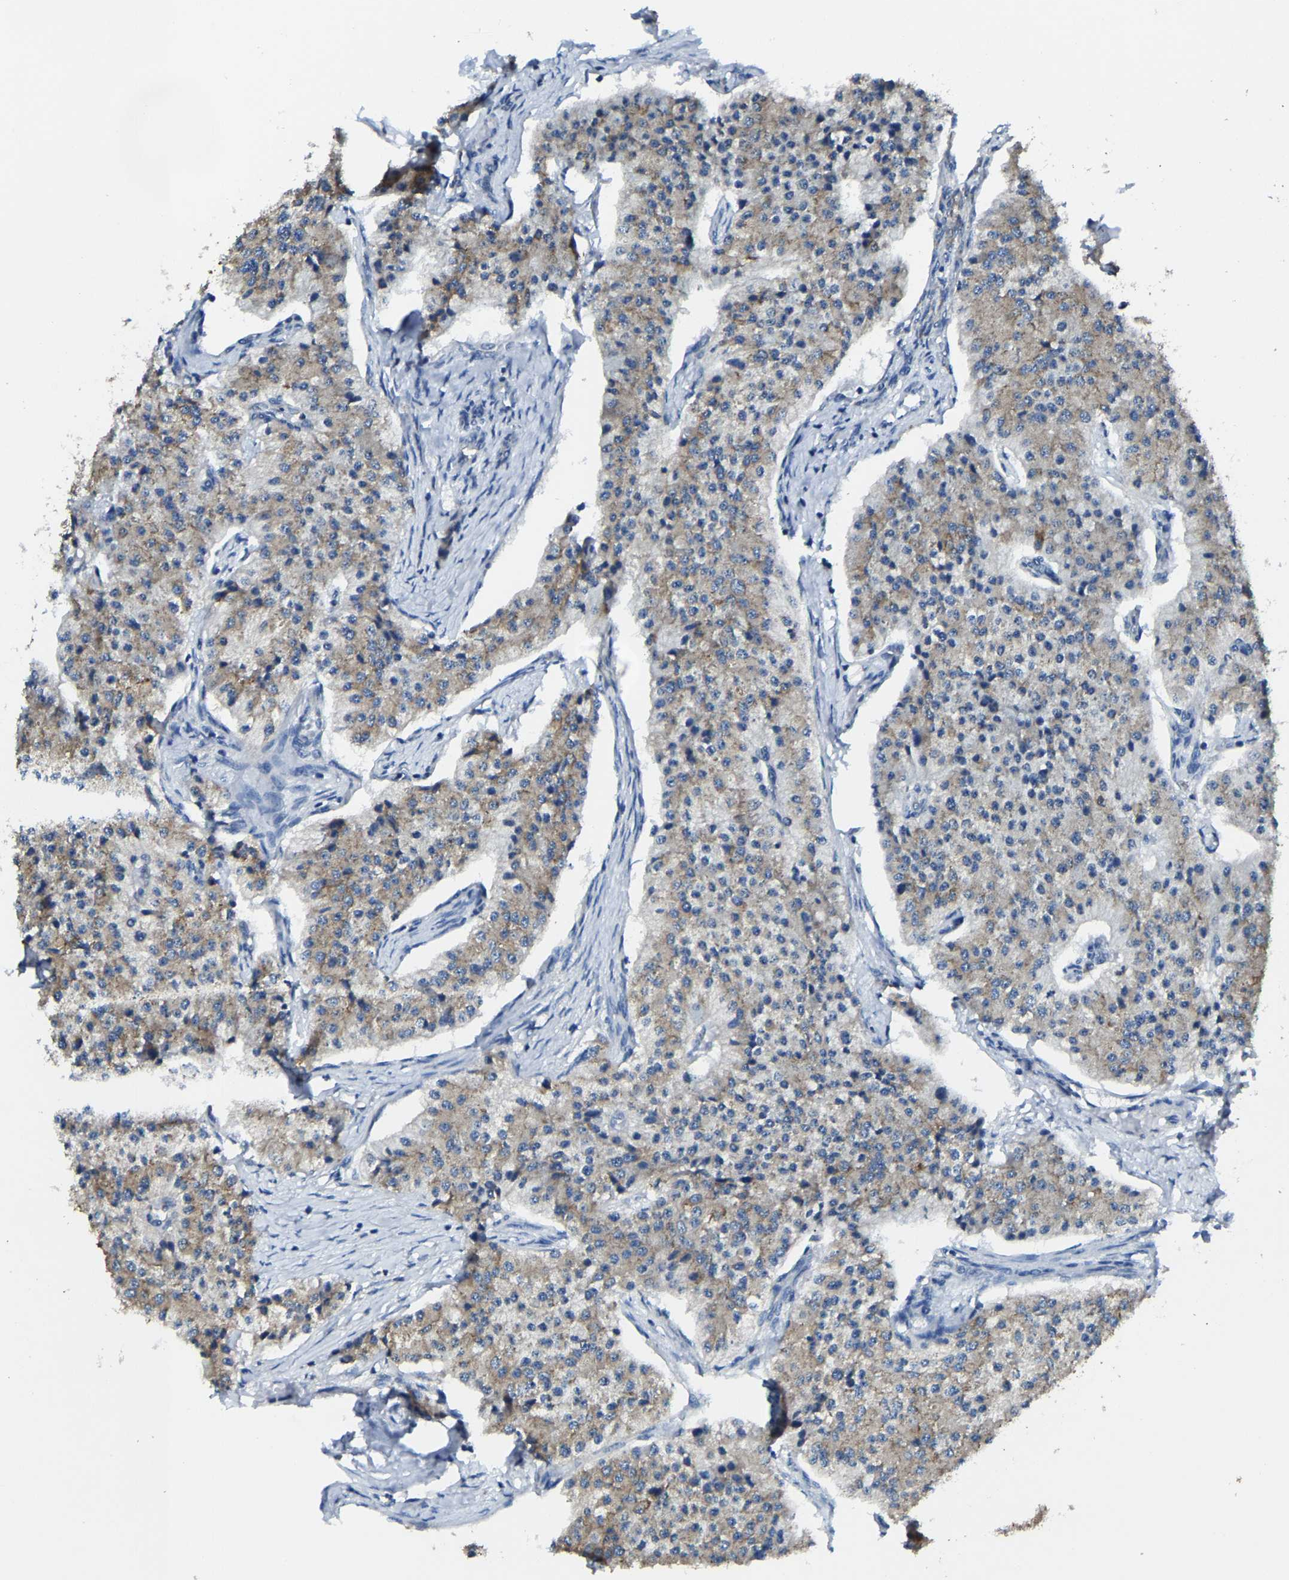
{"staining": {"intensity": "moderate", "quantity": ">75%", "location": "cytoplasmic/membranous"}, "tissue": "carcinoid", "cell_type": "Tumor cells", "image_type": "cancer", "snomed": [{"axis": "morphology", "description": "Carcinoid, malignant, NOS"}, {"axis": "topography", "description": "Colon"}], "caption": "Human carcinoid stained with a brown dye shows moderate cytoplasmic/membranous positive positivity in approximately >75% of tumor cells.", "gene": "G3BP2", "patient": {"sex": "female", "age": 52}}